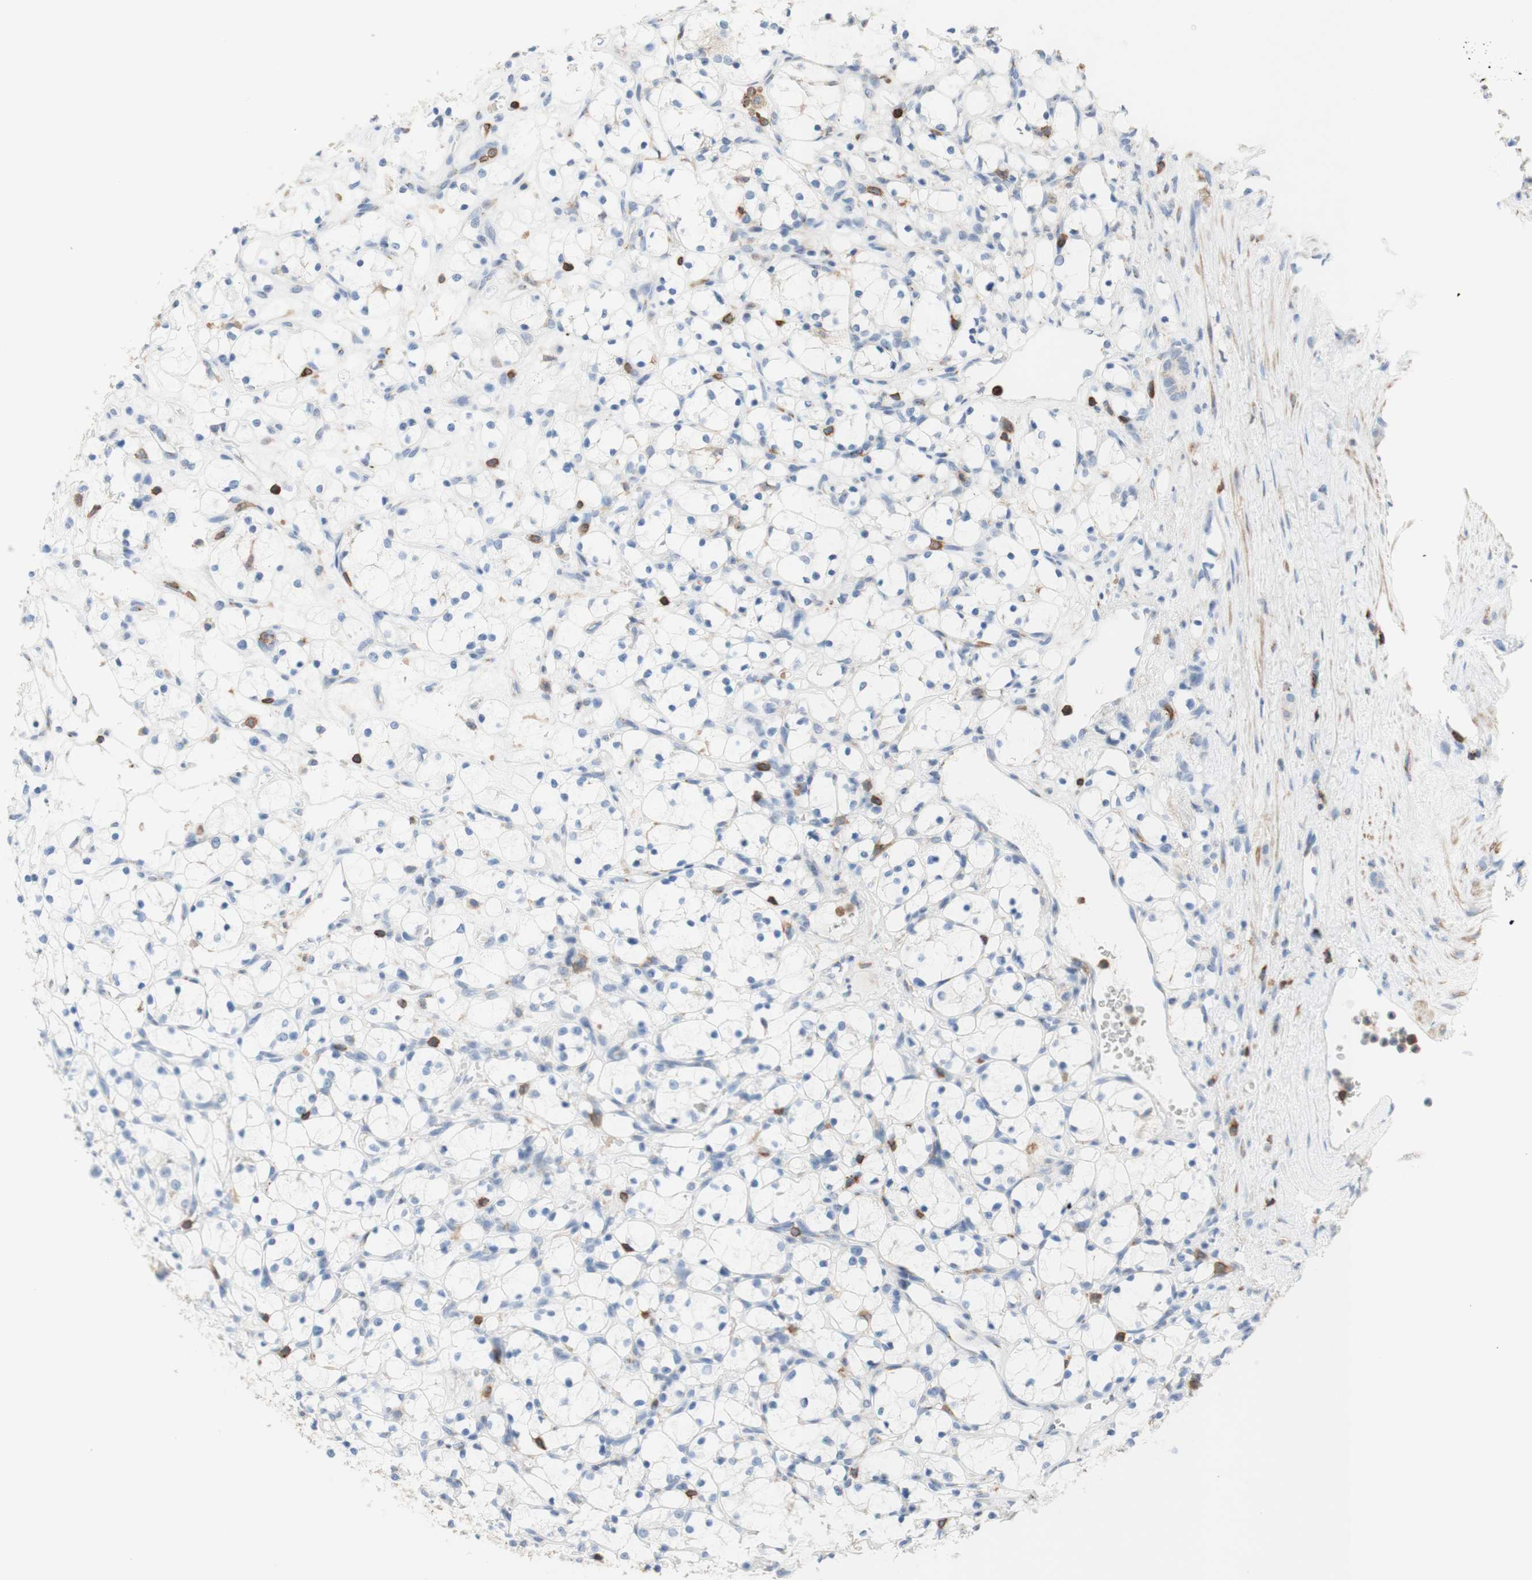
{"staining": {"intensity": "negative", "quantity": "none", "location": "none"}, "tissue": "renal cancer", "cell_type": "Tumor cells", "image_type": "cancer", "snomed": [{"axis": "morphology", "description": "Adenocarcinoma, NOS"}, {"axis": "topography", "description": "Kidney"}], "caption": "High magnification brightfield microscopy of renal cancer (adenocarcinoma) stained with DAB (3,3'-diaminobenzidine) (brown) and counterstained with hematoxylin (blue): tumor cells show no significant expression. The staining is performed using DAB (3,3'-diaminobenzidine) brown chromogen with nuclei counter-stained in using hematoxylin.", "gene": "SPINK6", "patient": {"sex": "female", "age": 69}}